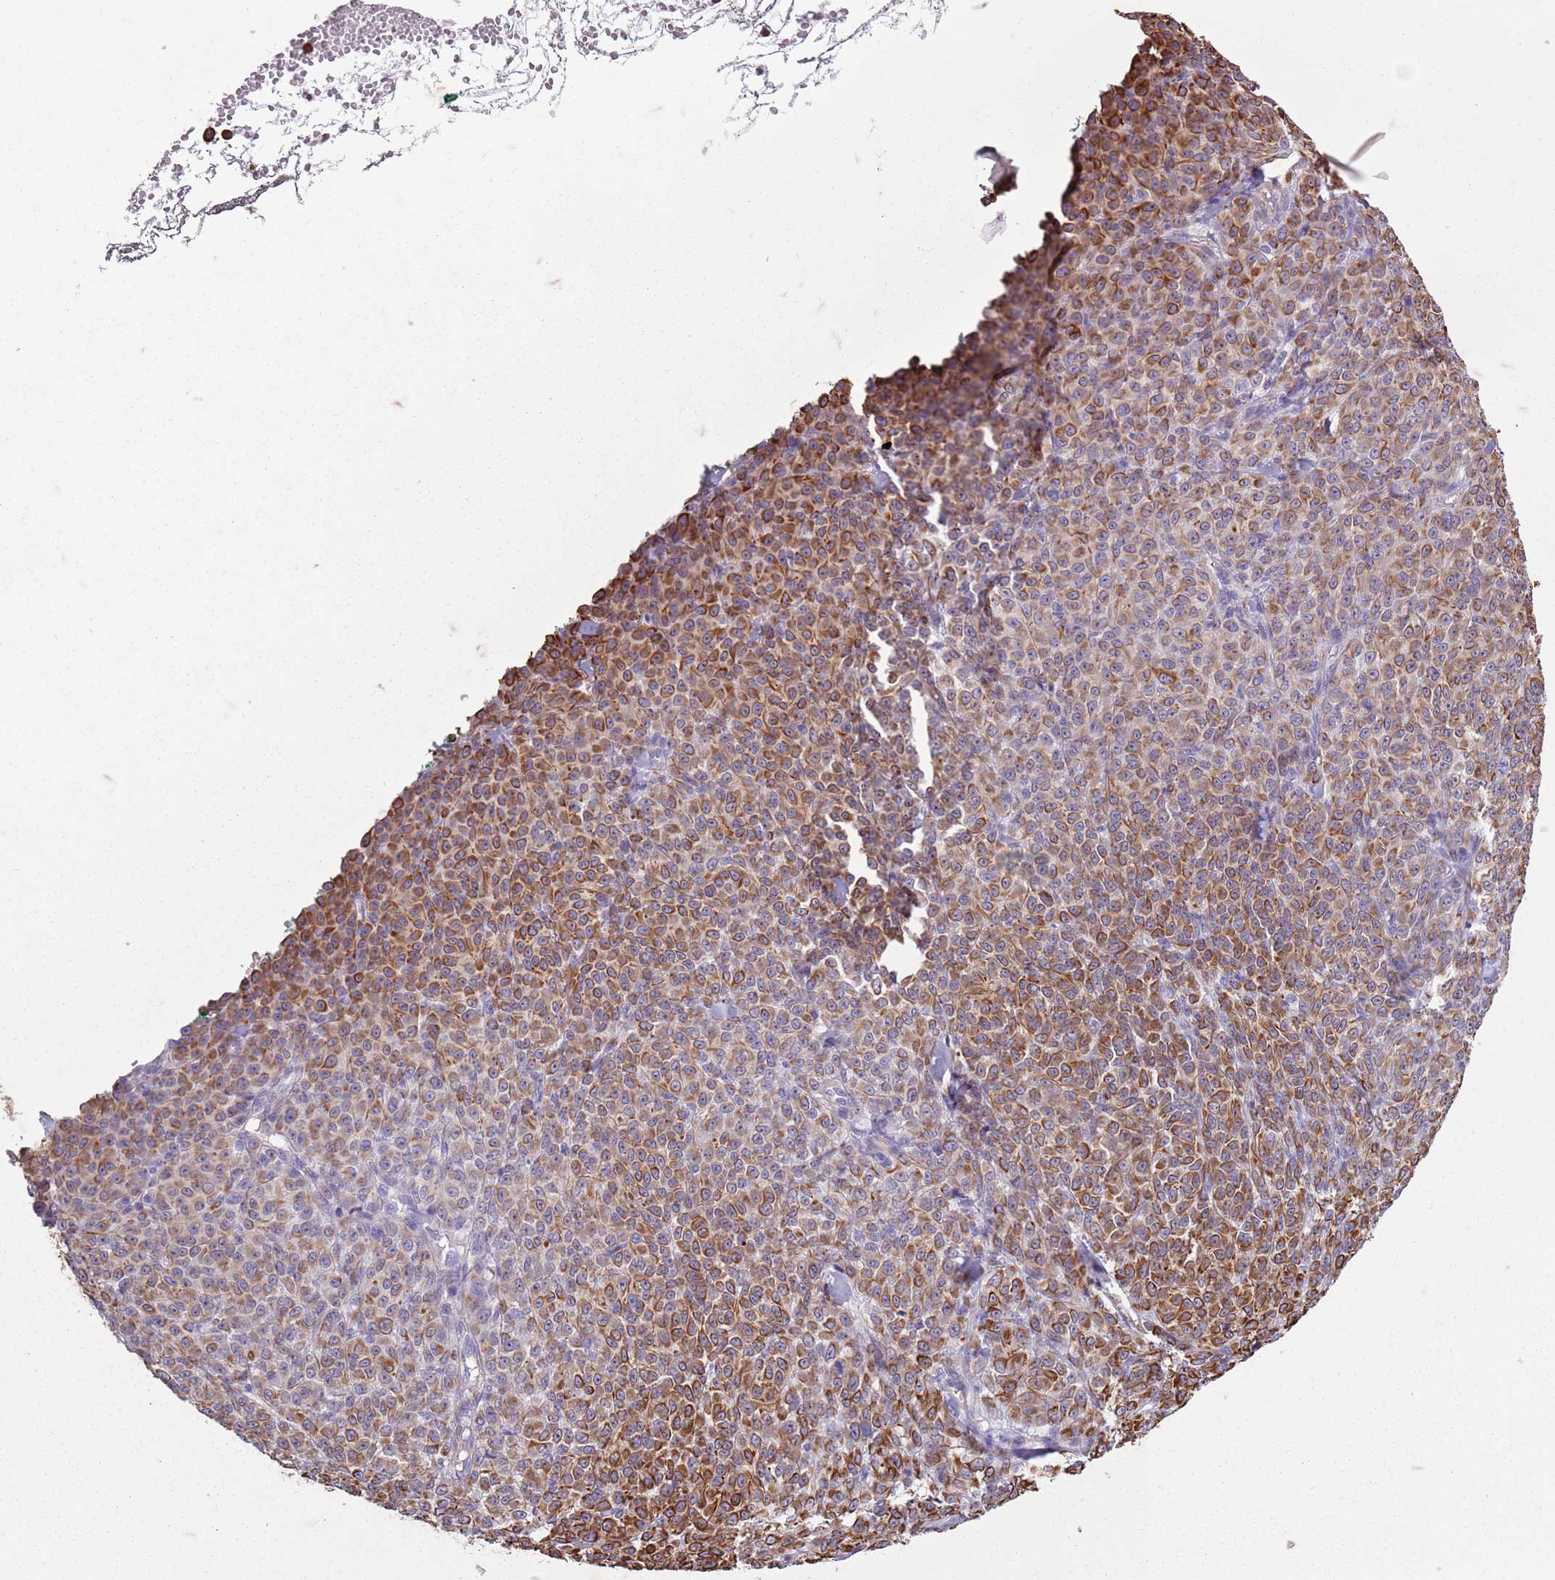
{"staining": {"intensity": "strong", "quantity": "25%-75%", "location": "cytoplasmic/membranous"}, "tissue": "melanoma", "cell_type": "Tumor cells", "image_type": "cancer", "snomed": [{"axis": "morphology", "description": "Normal tissue, NOS"}, {"axis": "morphology", "description": "Malignant melanoma, NOS"}, {"axis": "topography", "description": "Skin"}], "caption": "Immunohistochemical staining of human melanoma demonstrates high levels of strong cytoplasmic/membranous expression in about 25%-75% of tumor cells.", "gene": "TAS2R38", "patient": {"sex": "female", "age": 34}}